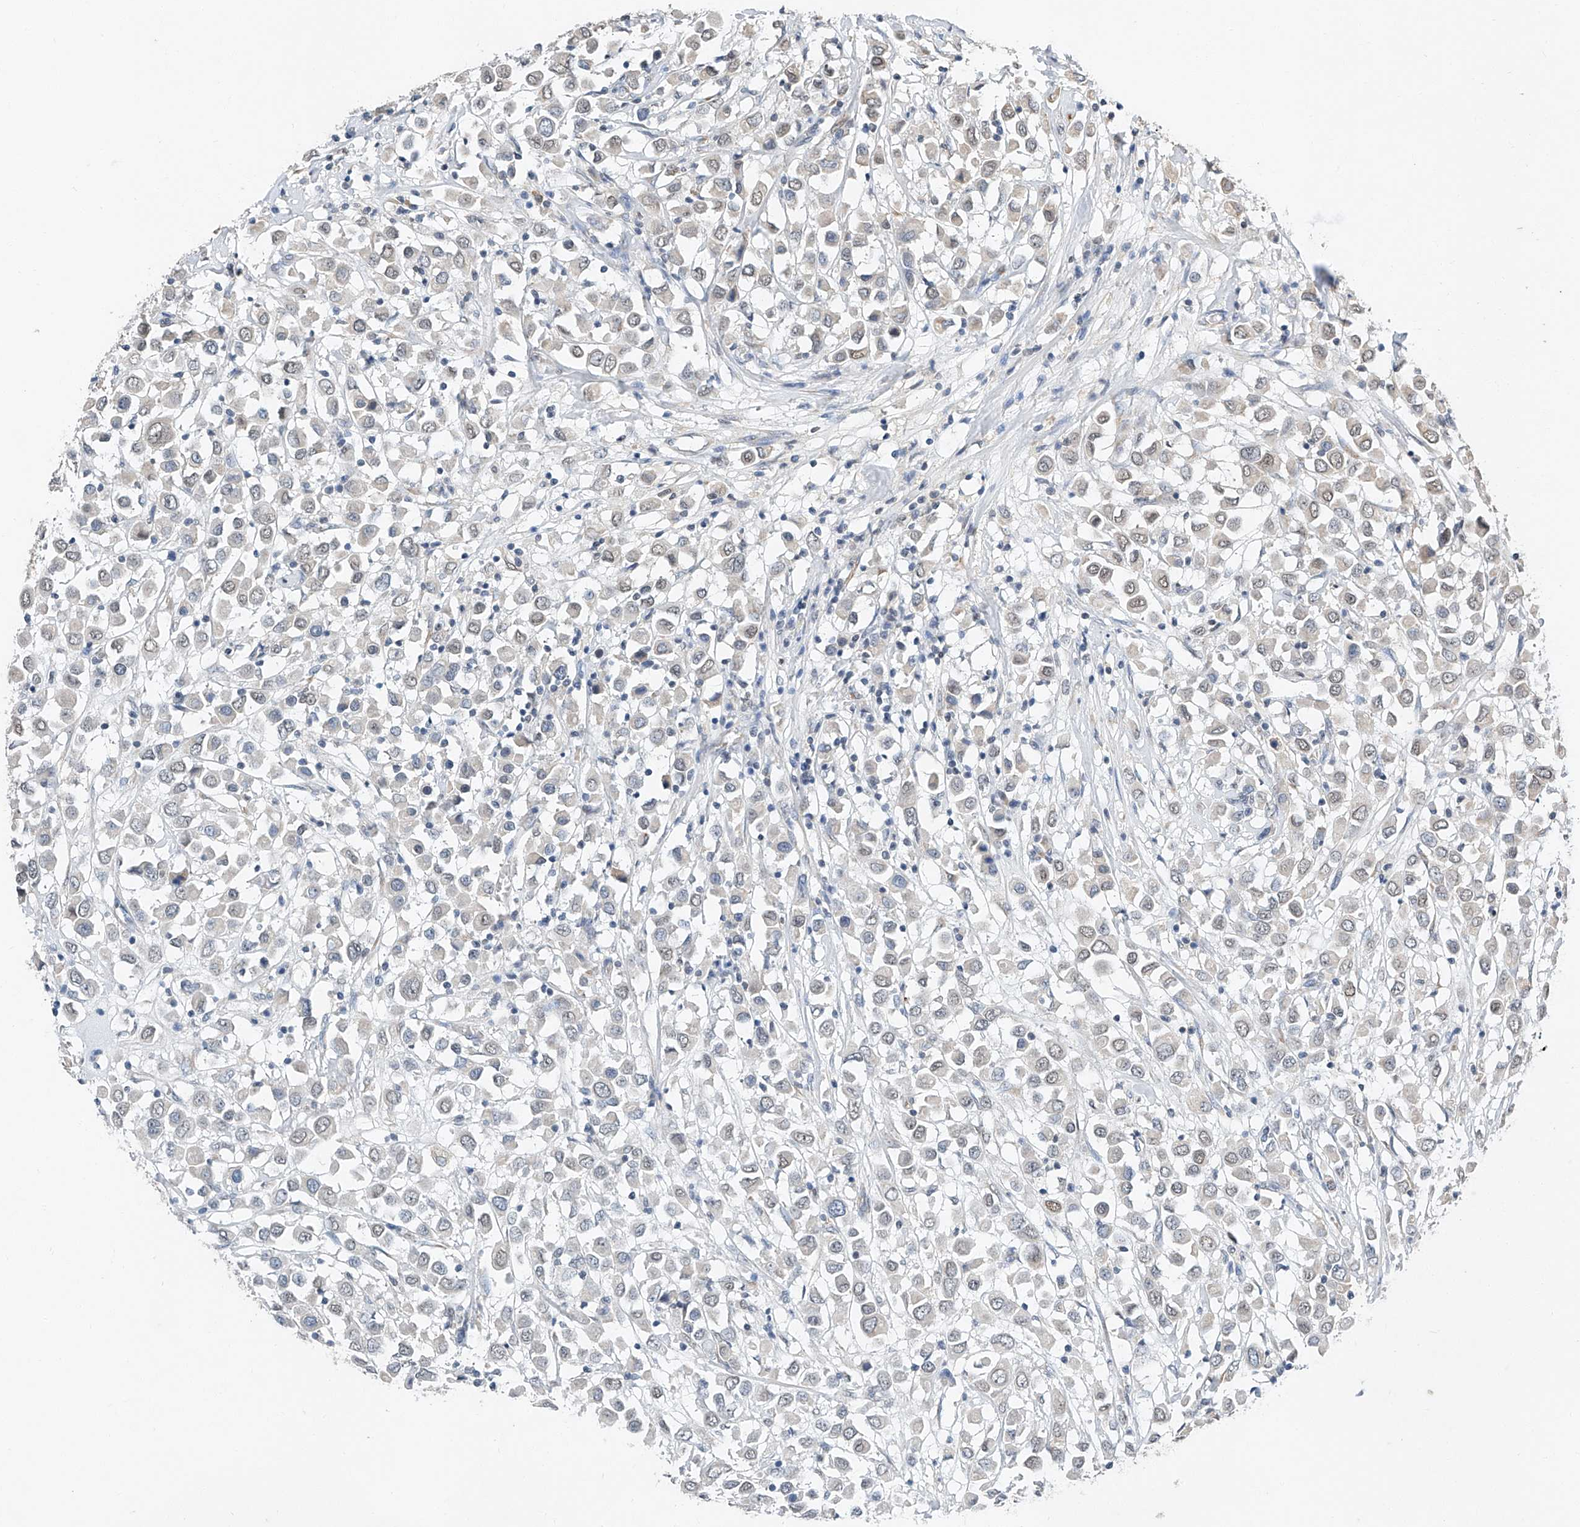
{"staining": {"intensity": "negative", "quantity": "none", "location": "none"}, "tissue": "breast cancer", "cell_type": "Tumor cells", "image_type": "cancer", "snomed": [{"axis": "morphology", "description": "Duct carcinoma"}, {"axis": "topography", "description": "Breast"}], "caption": "This is an immunohistochemistry (IHC) micrograph of infiltrating ductal carcinoma (breast). There is no positivity in tumor cells.", "gene": "CTDP1", "patient": {"sex": "female", "age": 61}}